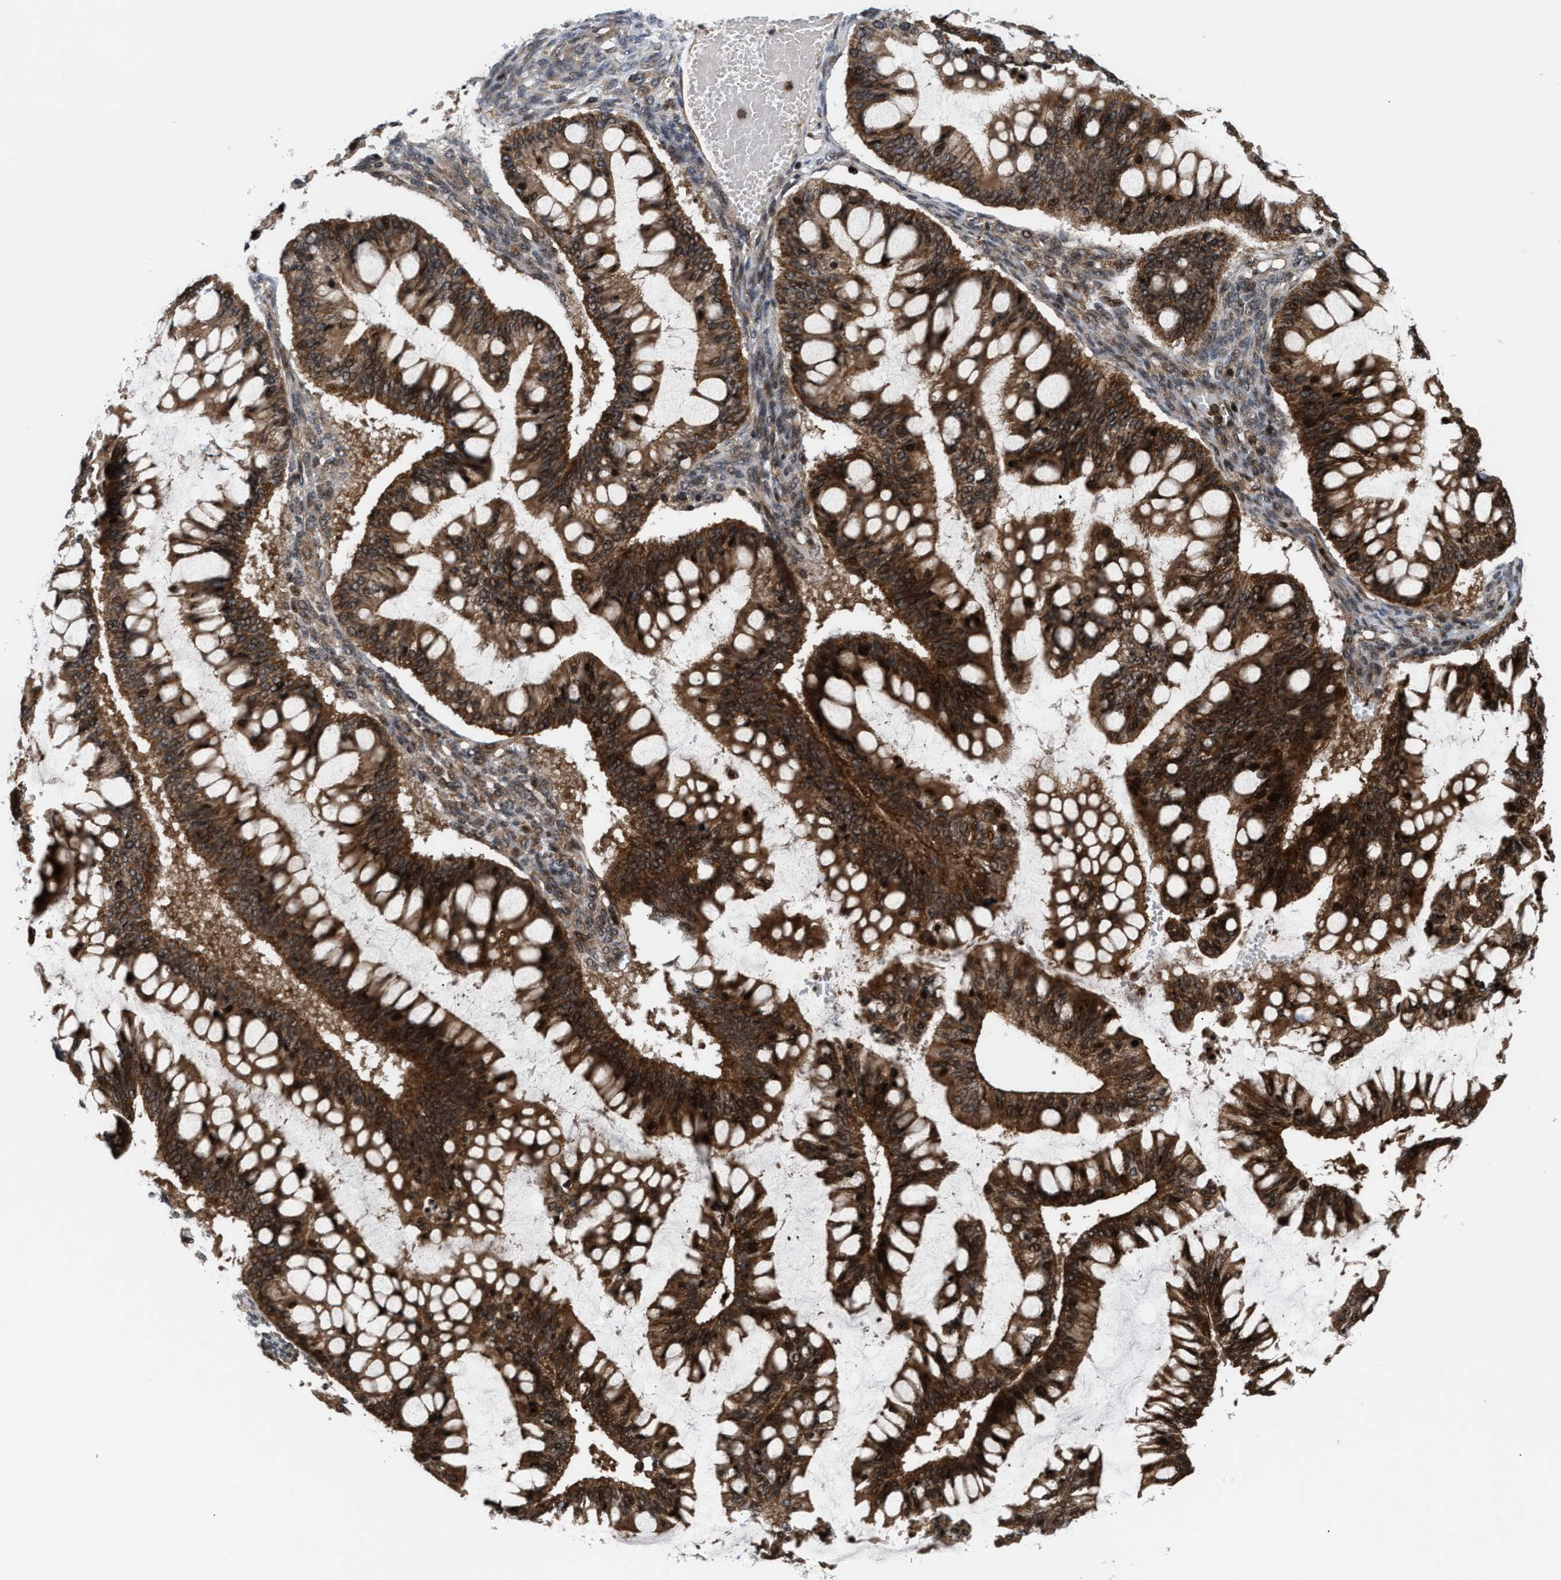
{"staining": {"intensity": "strong", "quantity": ">75%", "location": "cytoplasmic/membranous,nuclear"}, "tissue": "ovarian cancer", "cell_type": "Tumor cells", "image_type": "cancer", "snomed": [{"axis": "morphology", "description": "Cystadenocarcinoma, mucinous, NOS"}, {"axis": "topography", "description": "Ovary"}], "caption": "Approximately >75% of tumor cells in human ovarian cancer (mucinous cystadenocarcinoma) show strong cytoplasmic/membranous and nuclear protein positivity as visualized by brown immunohistochemical staining.", "gene": "STAU2", "patient": {"sex": "female", "age": 73}}